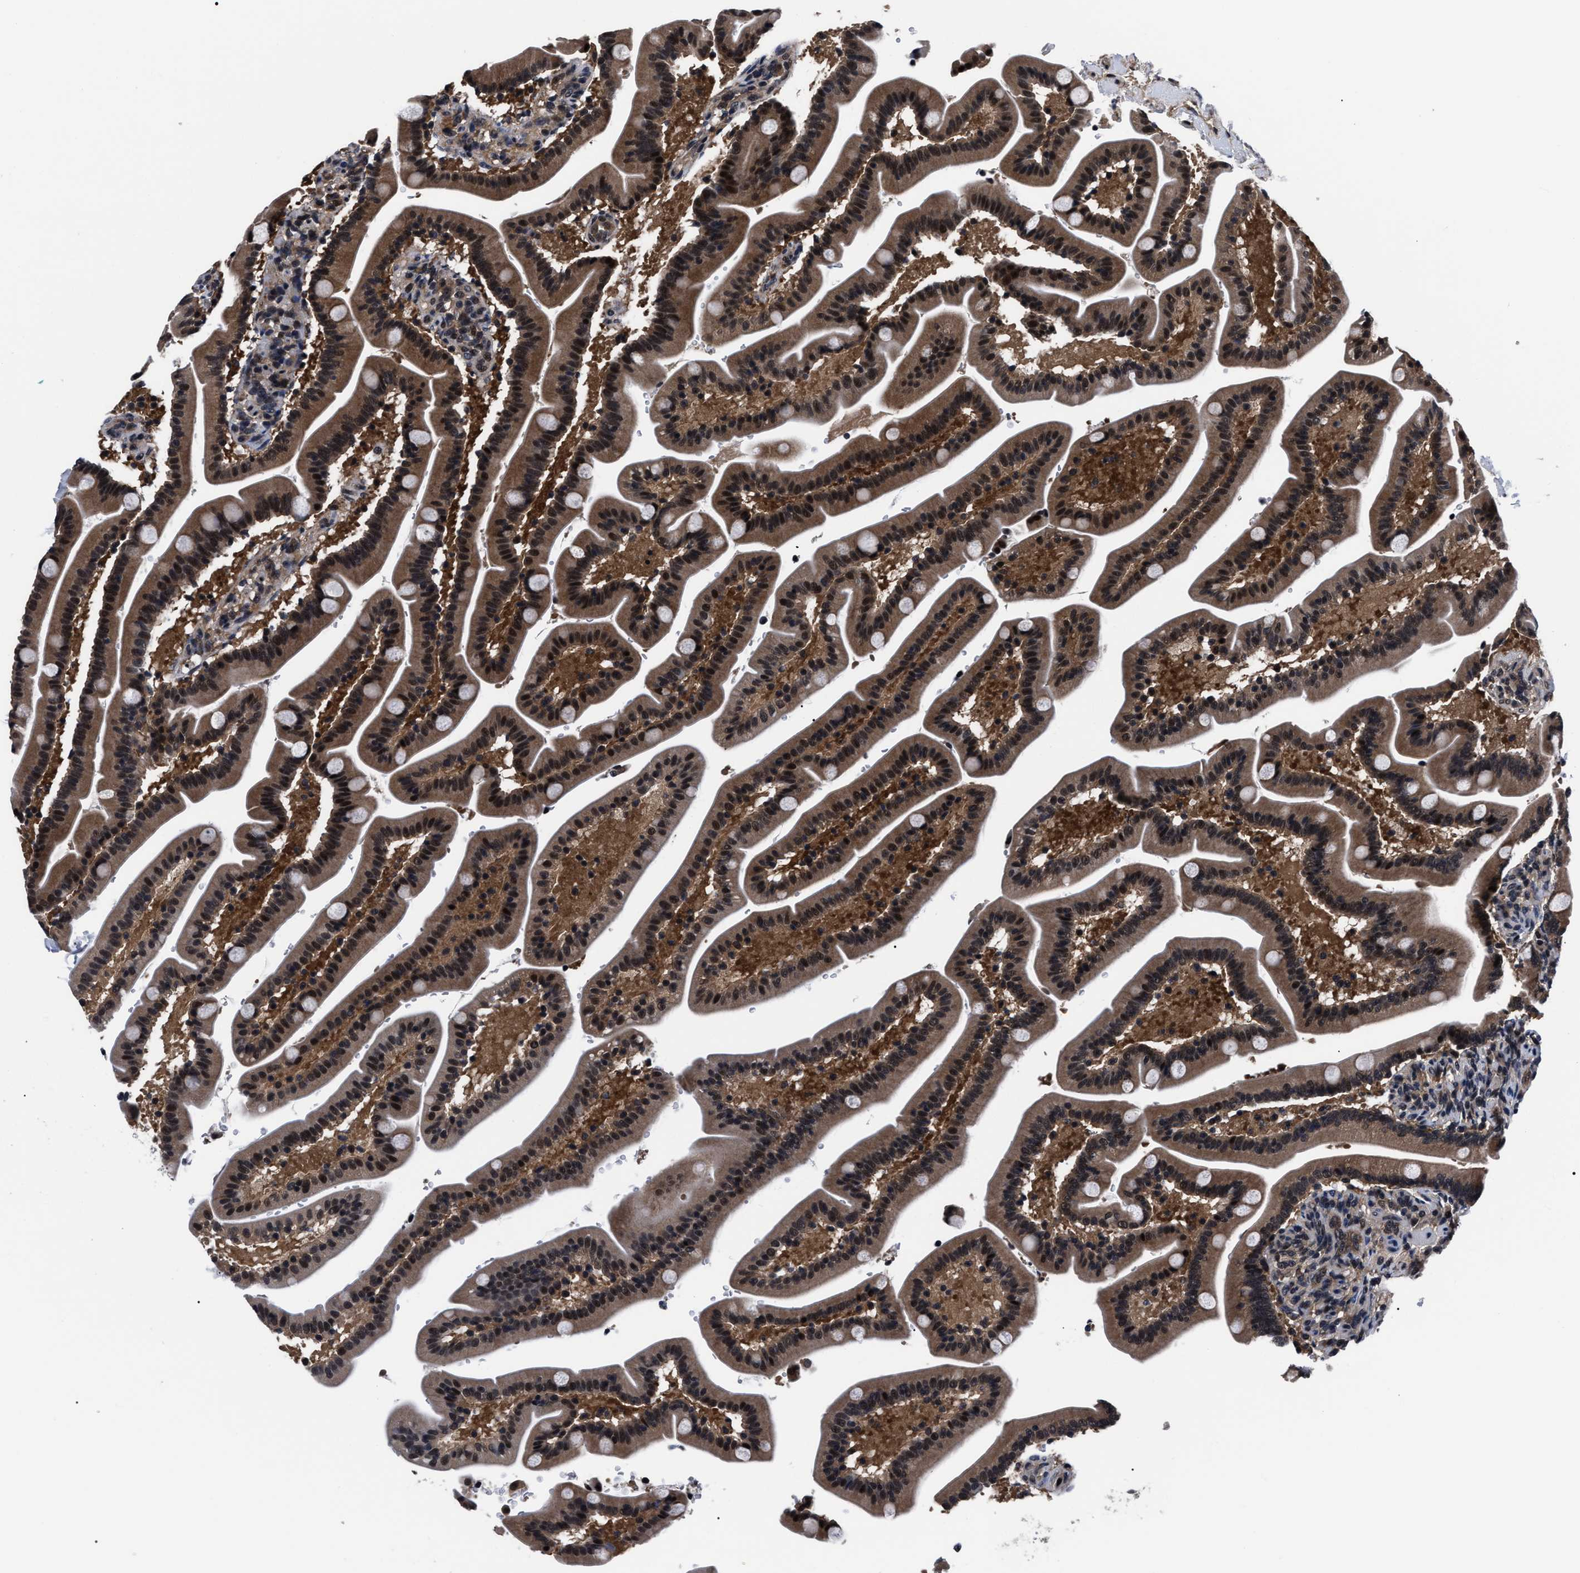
{"staining": {"intensity": "strong", "quantity": ">75%", "location": "cytoplasmic/membranous,nuclear"}, "tissue": "duodenum", "cell_type": "Glandular cells", "image_type": "normal", "snomed": [{"axis": "morphology", "description": "Normal tissue, NOS"}, {"axis": "topography", "description": "Duodenum"}], "caption": "High-magnification brightfield microscopy of unremarkable duodenum stained with DAB (3,3'-diaminobenzidine) (brown) and counterstained with hematoxylin (blue). glandular cells exhibit strong cytoplasmic/membranous,nuclear staining is appreciated in about>75% of cells. The protein is shown in brown color, while the nuclei are stained blue.", "gene": "CSNK2A1", "patient": {"sex": "male", "age": 54}}